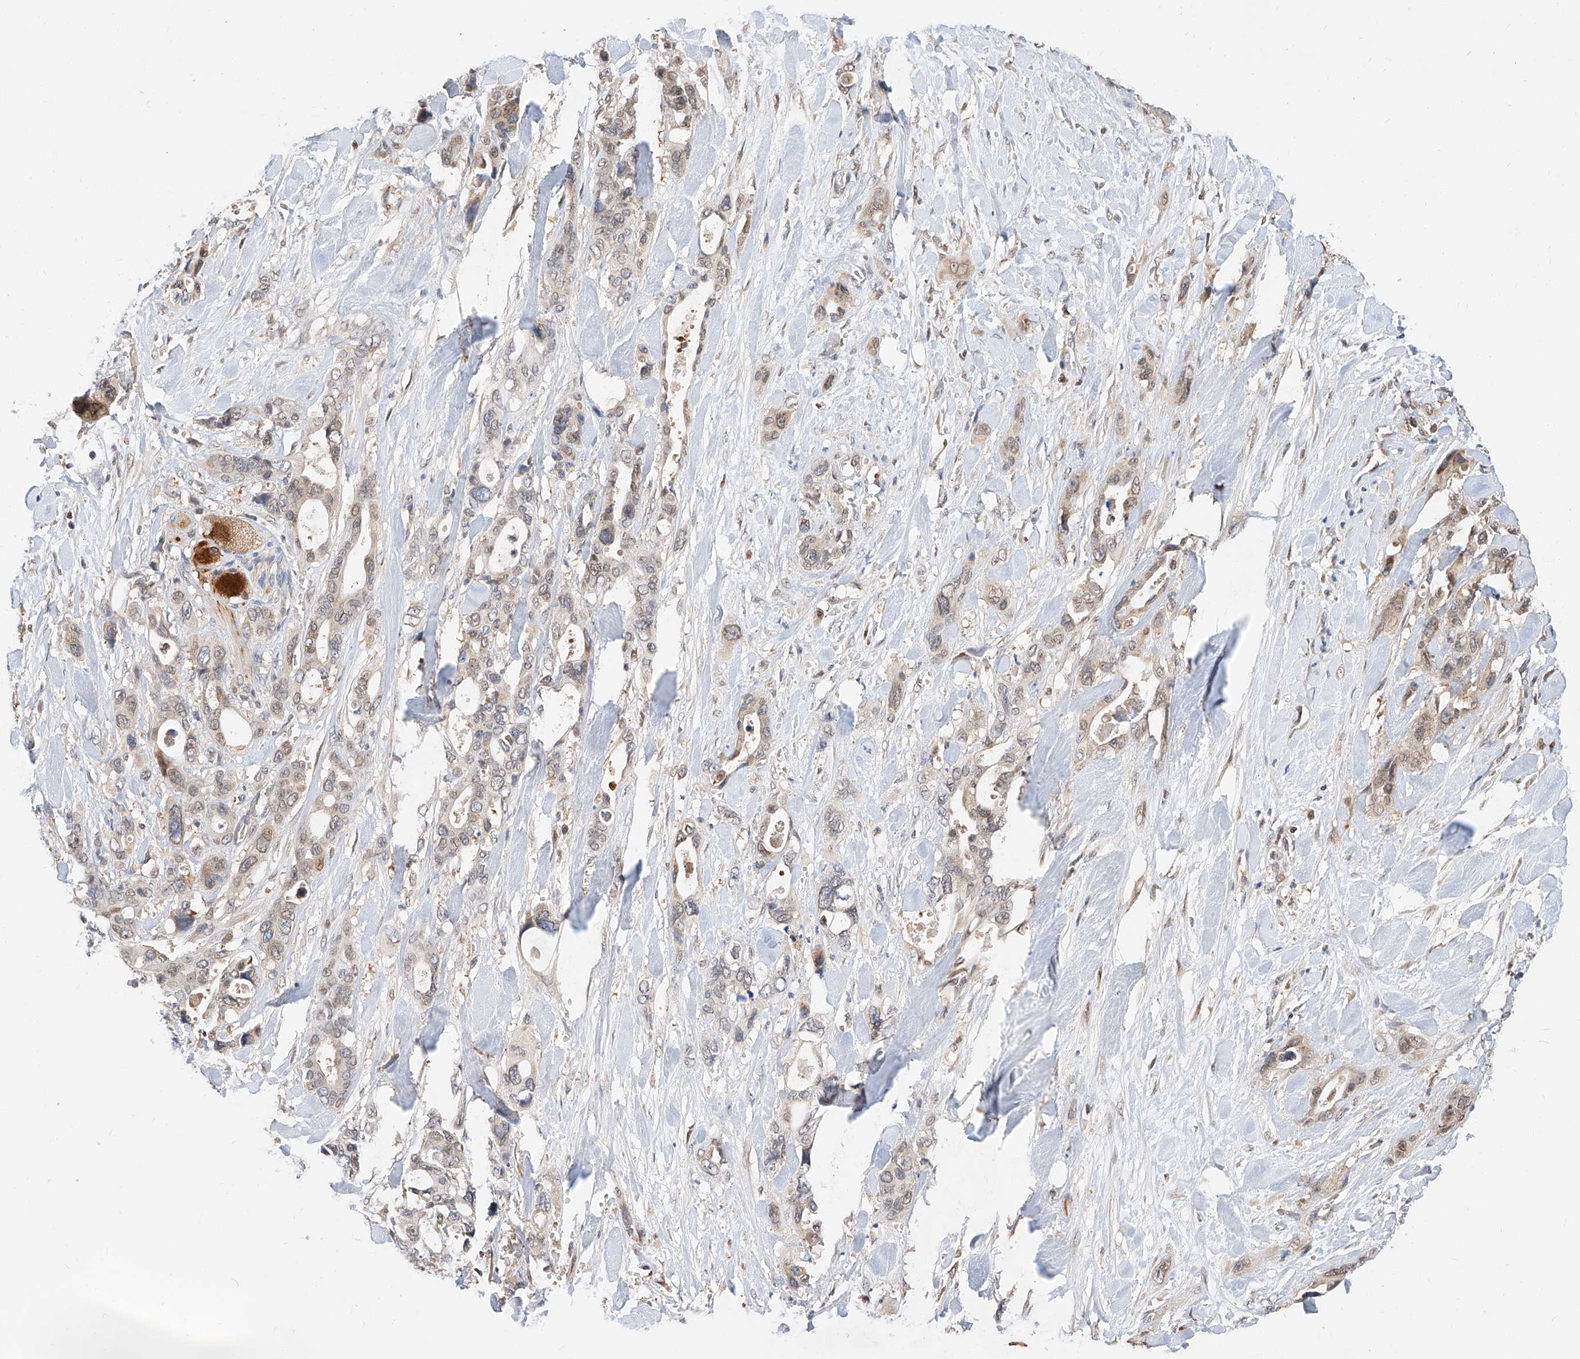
{"staining": {"intensity": "negative", "quantity": "none", "location": "none"}, "tissue": "pancreatic cancer", "cell_type": "Tumor cells", "image_type": "cancer", "snomed": [{"axis": "morphology", "description": "Adenocarcinoma, NOS"}, {"axis": "topography", "description": "Pancreas"}], "caption": "This histopathology image is of pancreatic cancer (adenocarcinoma) stained with immunohistochemistry to label a protein in brown with the nuclei are counter-stained blue. There is no positivity in tumor cells.", "gene": "DIRAS3", "patient": {"sex": "male", "age": 46}}